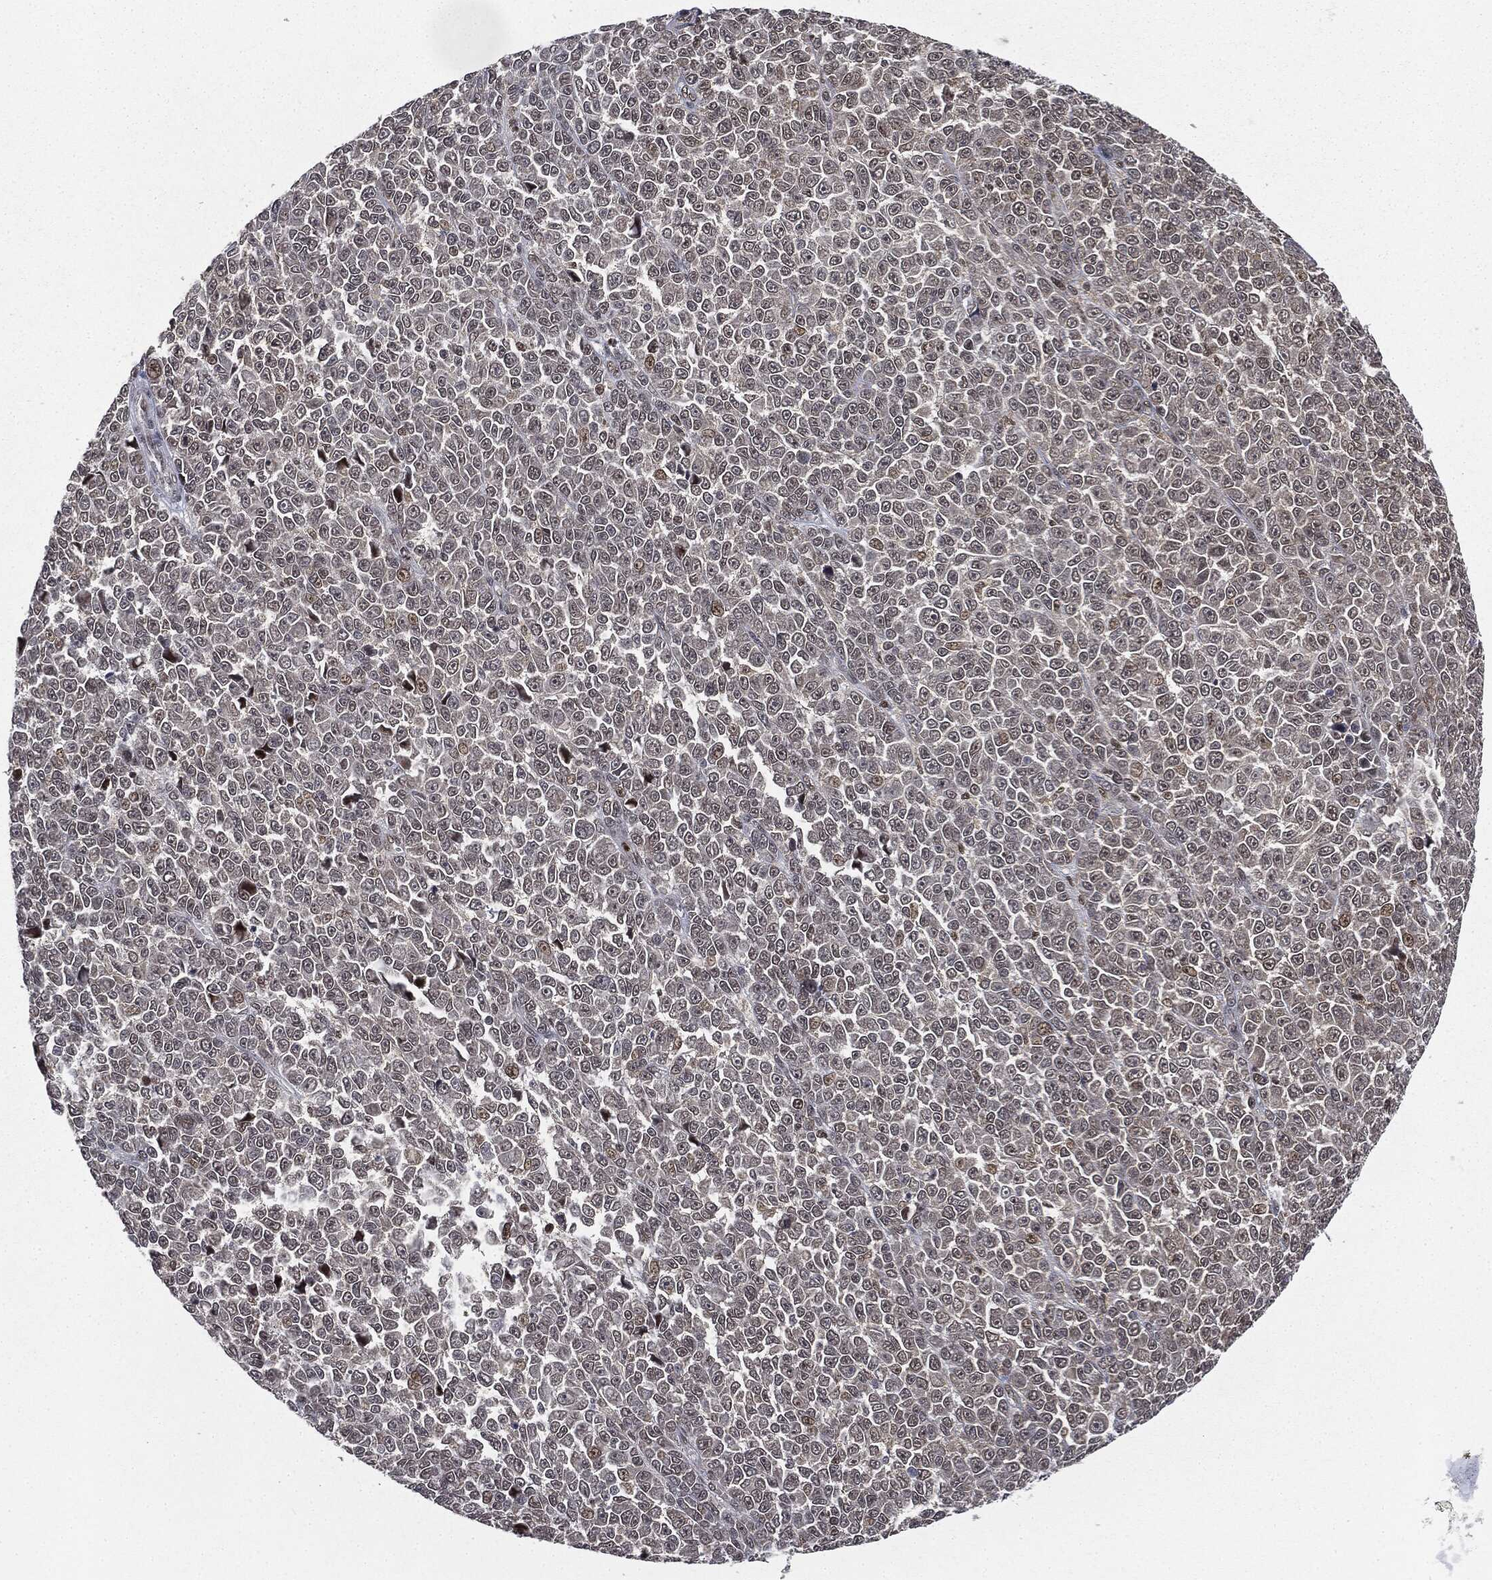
{"staining": {"intensity": "weak", "quantity": "<25%", "location": "nuclear"}, "tissue": "melanoma", "cell_type": "Tumor cells", "image_type": "cancer", "snomed": [{"axis": "morphology", "description": "Malignant melanoma, NOS"}, {"axis": "topography", "description": "Skin"}], "caption": "Immunohistochemical staining of human malignant melanoma reveals no significant positivity in tumor cells. (DAB immunohistochemistry (IHC) visualized using brightfield microscopy, high magnification).", "gene": "TBC1D22A", "patient": {"sex": "female", "age": 95}}